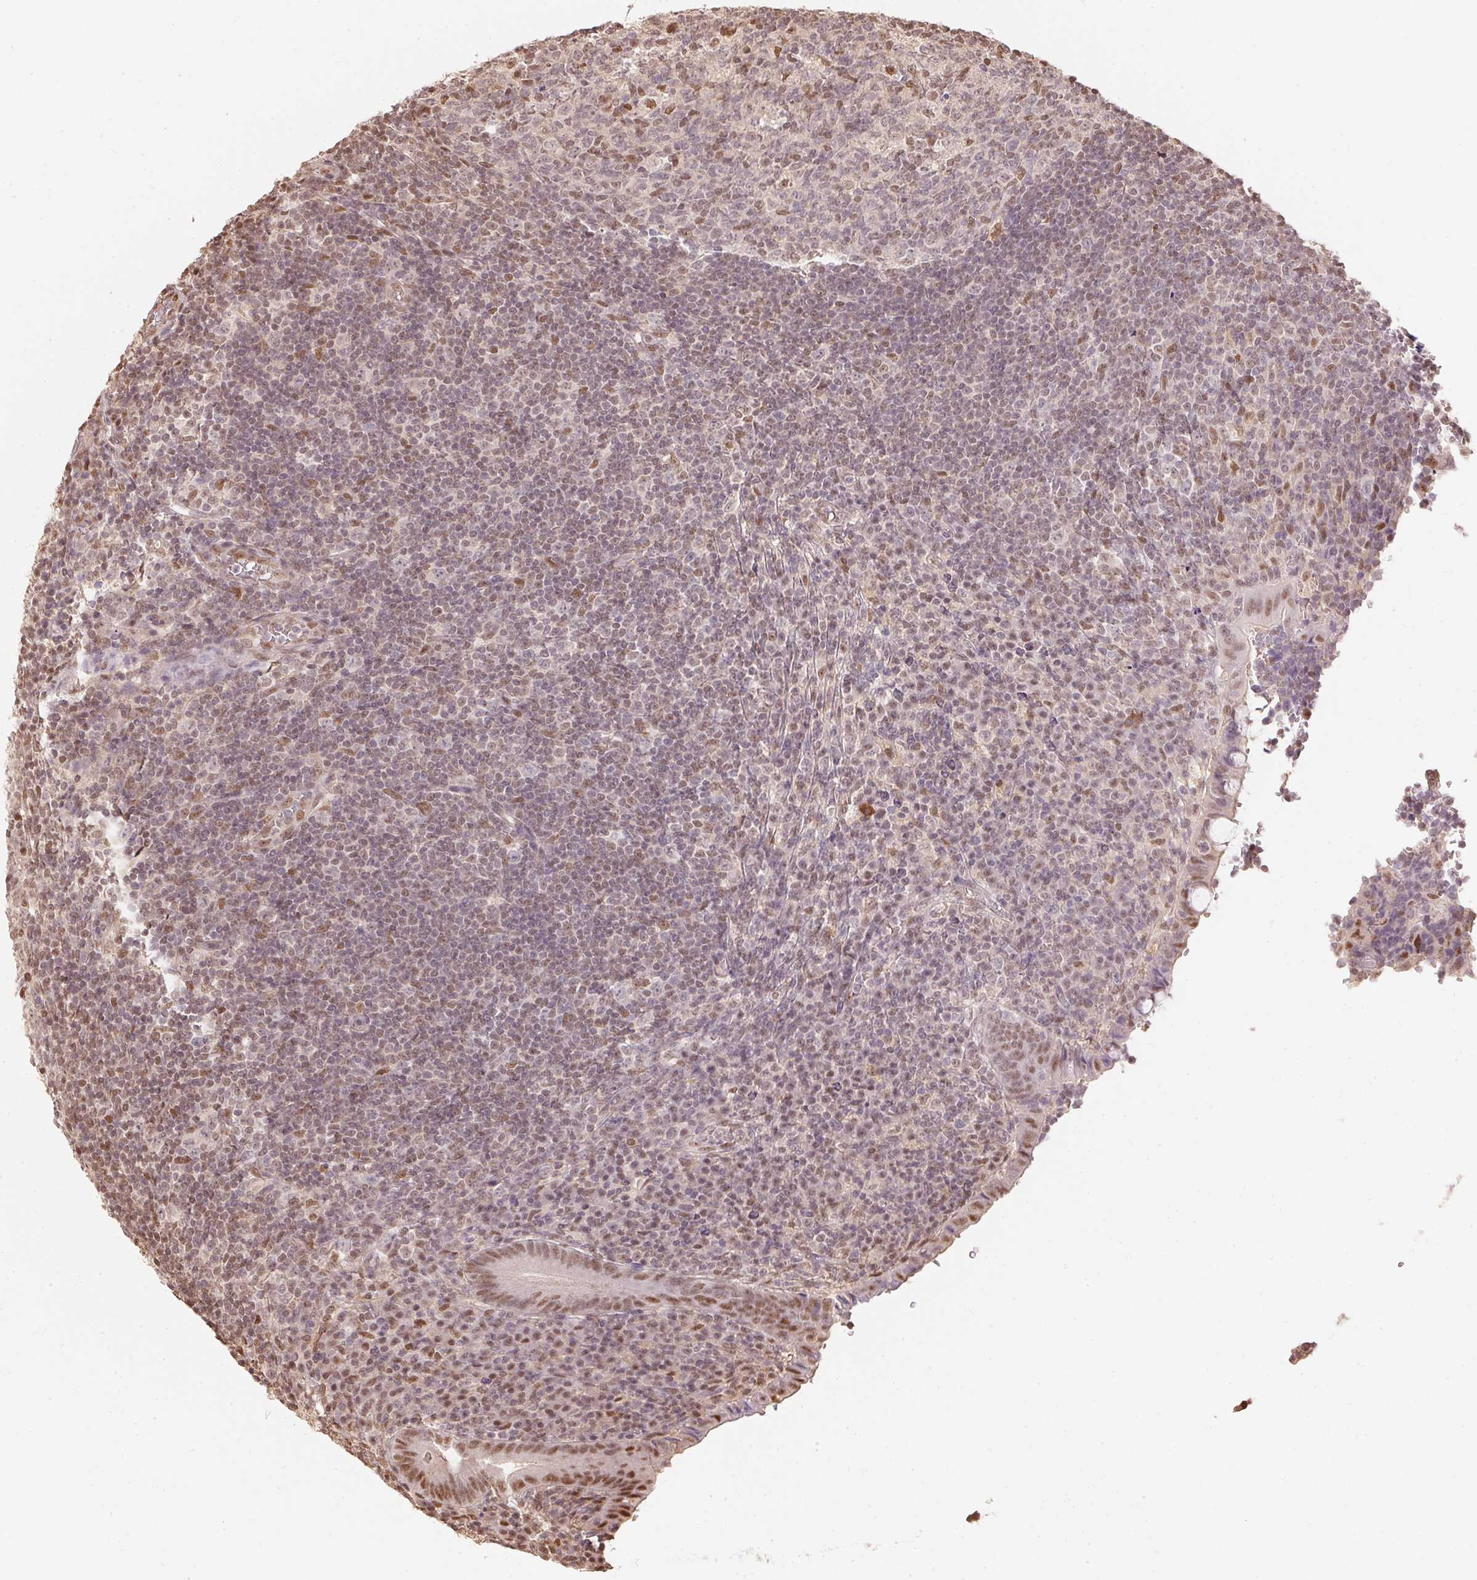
{"staining": {"intensity": "moderate", "quantity": ">75%", "location": "nuclear"}, "tissue": "appendix", "cell_type": "Glandular cells", "image_type": "normal", "snomed": [{"axis": "morphology", "description": "Normal tissue, NOS"}, {"axis": "topography", "description": "Appendix"}], "caption": "Immunohistochemistry image of benign appendix stained for a protein (brown), which shows medium levels of moderate nuclear positivity in approximately >75% of glandular cells.", "gene": "TPI1", "patient": {"sex": "male", "age": 18}}